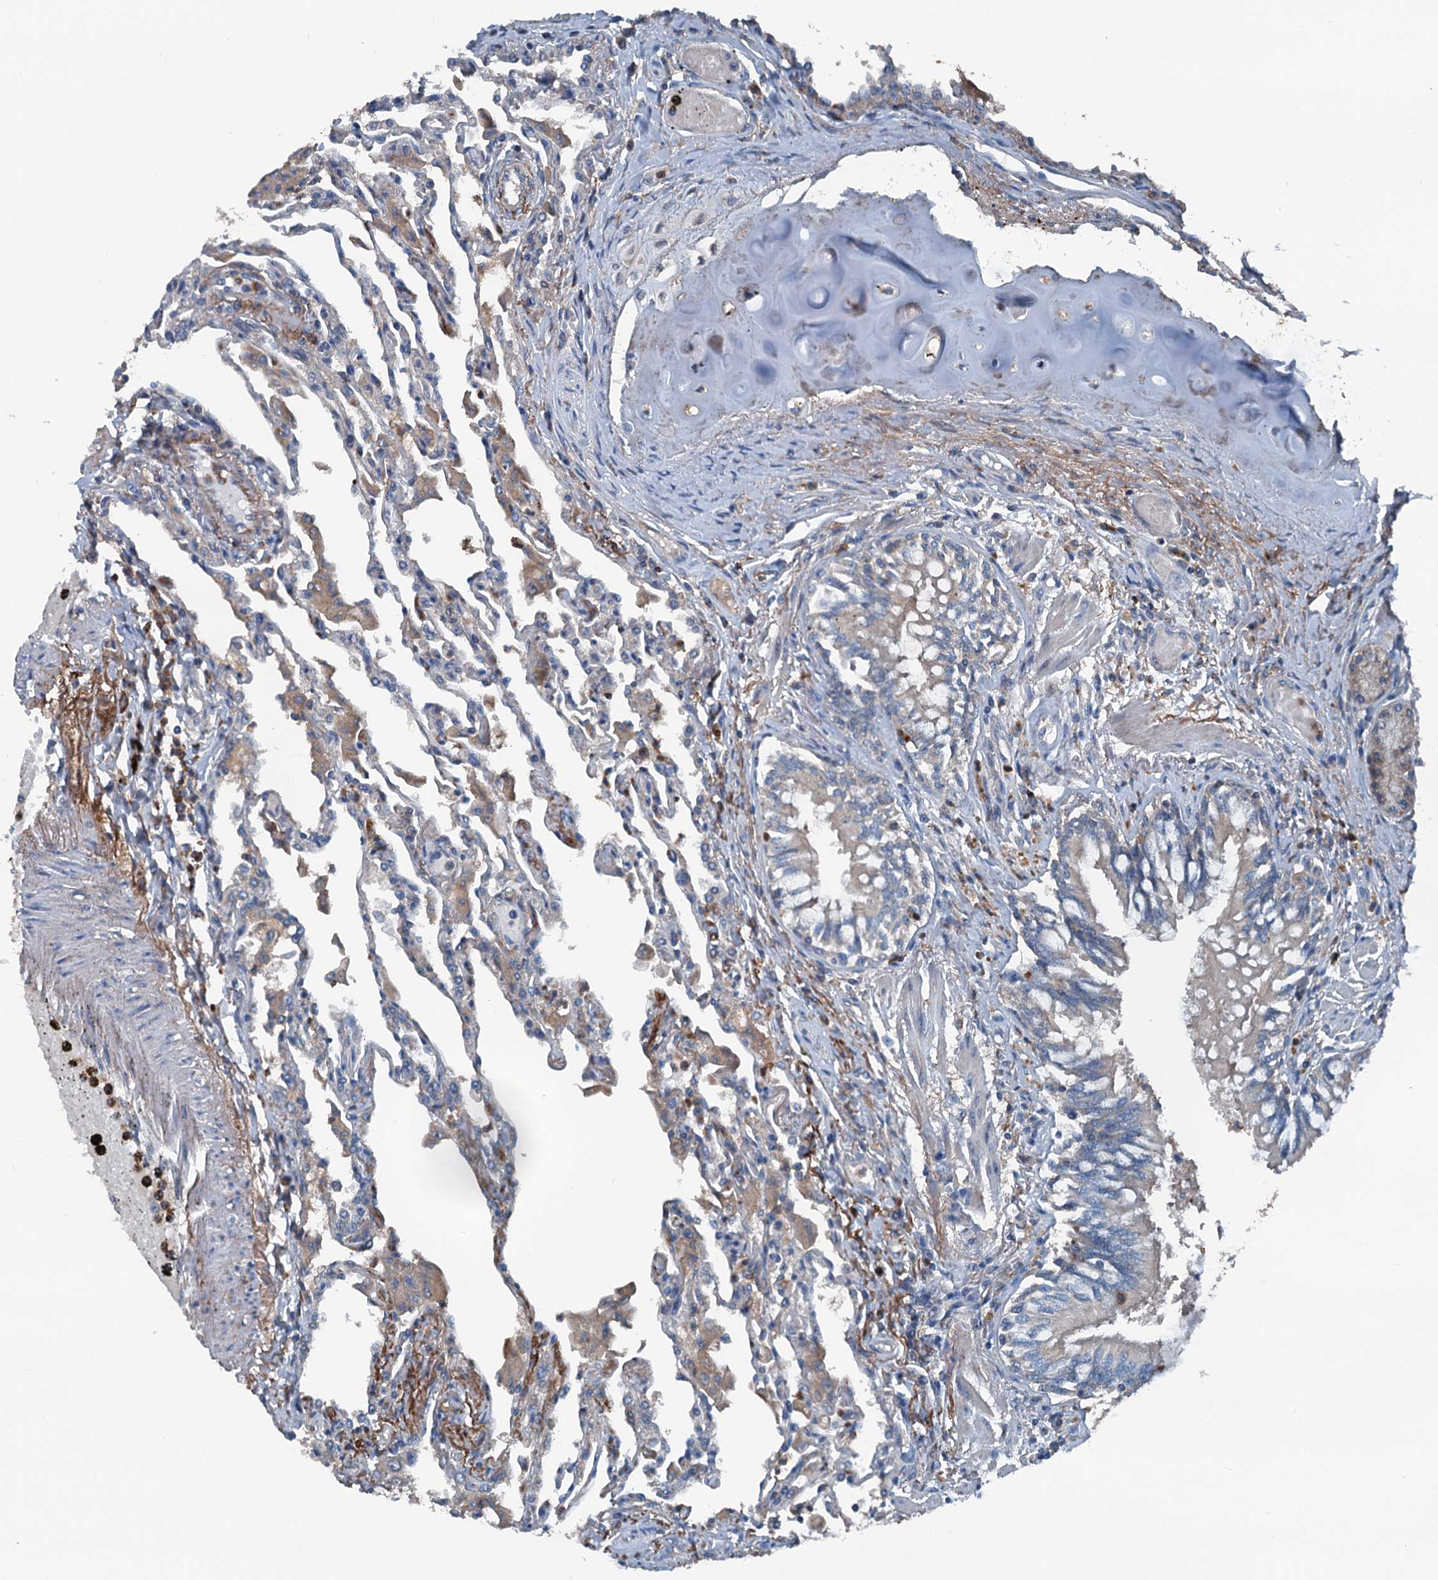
{"staining": {"intensity": "weak", "quantity": "25%-75%", "location": "cytoplasmic/membranous"}, "tissue": "lung", "cell_type": "Alveolar cells", "image_type": "normal", "snomed": [{"axis": "morphology", "description": "Normal tissue, NOS"}, {"axis": "topography", "description": "Bronchus"}, {"axis": "topography", "description": "Lung"}], "caption": "Unremarkable lung displays weak cytoplasmic/membranous staining in about 25%-75% of alveolar cells, visualized by immunohistochemistry. (DAB IHC, brown staining for protein, blue staining for nuclei).", "gene": "PDSS1", "patient": {"sex": "female", "age": 49}}